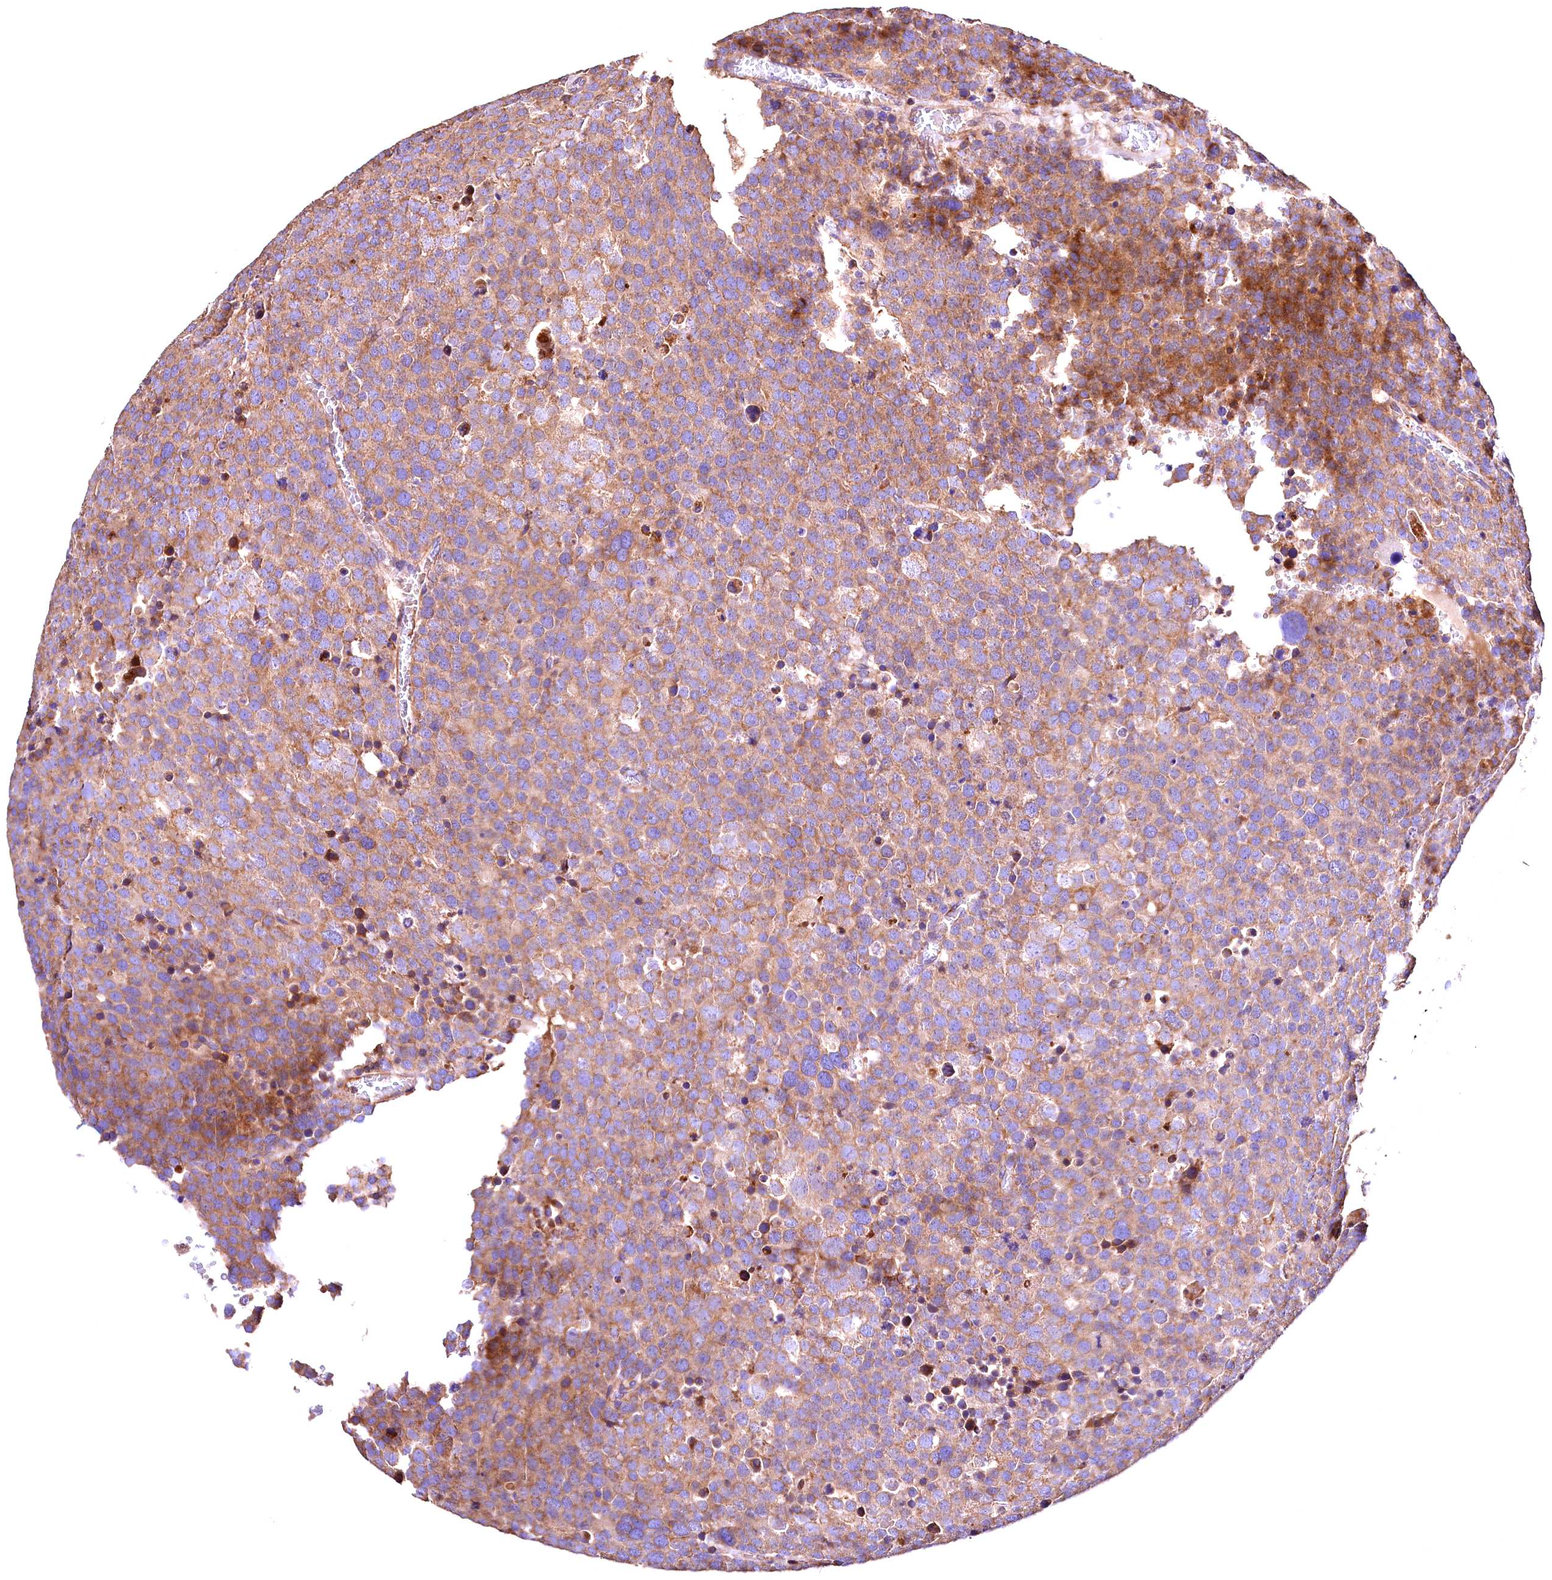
{"staining": {"intensity": "moderate", "quantity": ">75%", "location": "cytoplasmic/membranous"}, "tissue": "testis cancer", "cell_type": "Tumor cells", "image_type": "cancer", "snomed": [{"axis": "morphology", "description": "Seminoma, NOS"}, {"axis": "topography", "description": "Testis"}], "caption": "Protein staining displays moderate cytoplasmic/membranous positivity in about >75% of tumor cells in testis cancer (seminoma).", "gene": "KPTN", "patient": {"sex": "male", "age": 71}}